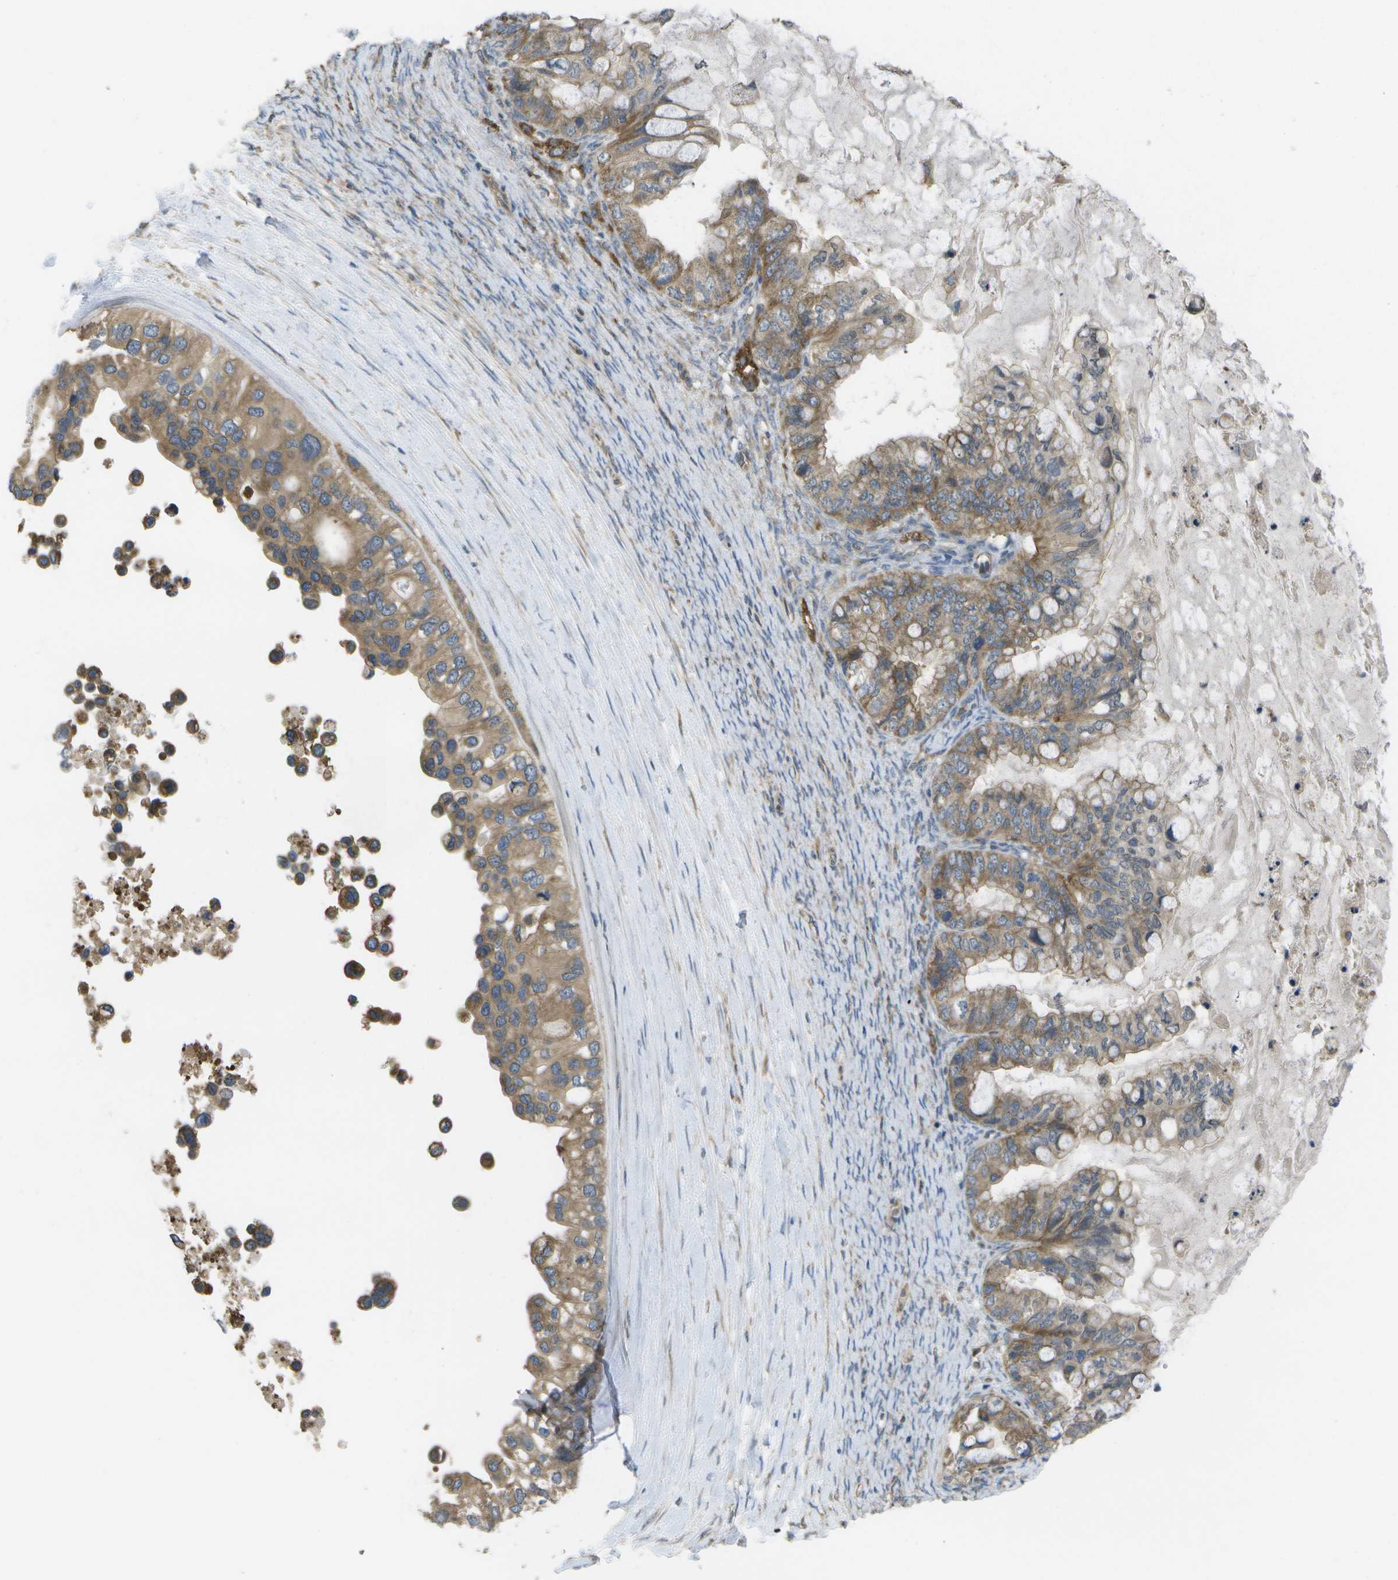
{"staining": {"intensity": "moderate", "quantity": ">75%", "location": "cytoplasmic/membranous"}, "tissue": "ovarian cancer", "cell_type": "Tumor cells", "image_type": "cancer", "snomed": [{"axis": "morphology", "description": "Cystadenocarcinoma, mucinous, NOS"}, {"axis": "topography", "description": "Ovary"}], "caption": "IHC histopathology image of ovarian mucinous cystadenocarcinoma stained for a protein (brown), which exhibits medium levels of moderate cytoplasmic/membranous expression in approximately >75% of tumor cells.", "gene": "DPM3", "patient": {"sex": "female", "age": 80}}